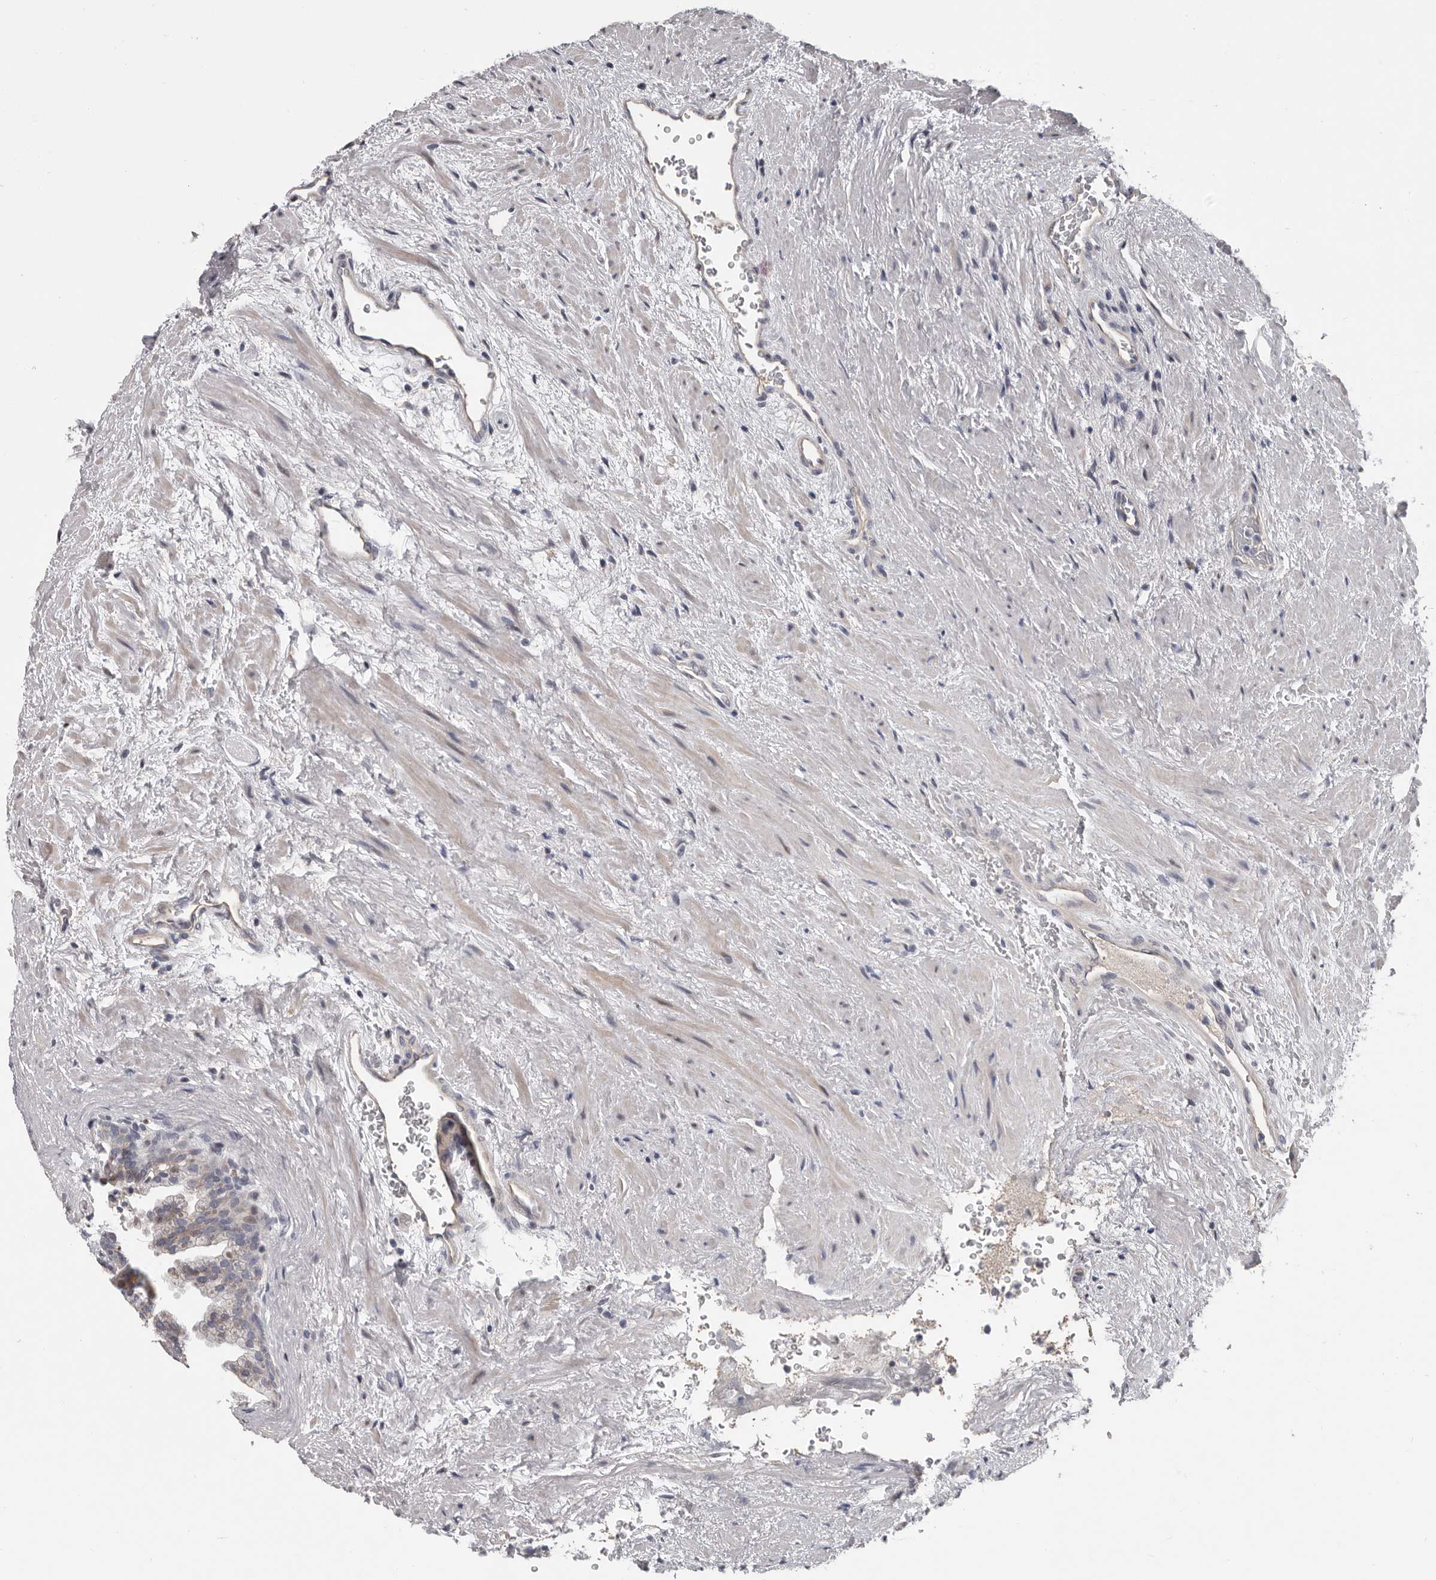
{"staining": {"intensity": "negative", "quantity": "none", "location": "none"}, "tissue": "prostate", "cell_type": "Glandular cells", "image_type": "normal", "snomed": [{"axis": "morphology", "description": "Normal tissue, NOS"}, {"axis": "topography", "description": "Prostate"}], "caption": "Immunohistochemical staining of unremarkable prostate demonstrates no significant staining in glandular cells. (IHC, brightfield microscopy, high magnification).", "gene": "RNF217", "patient": {"sex": "male", "age": 48}}